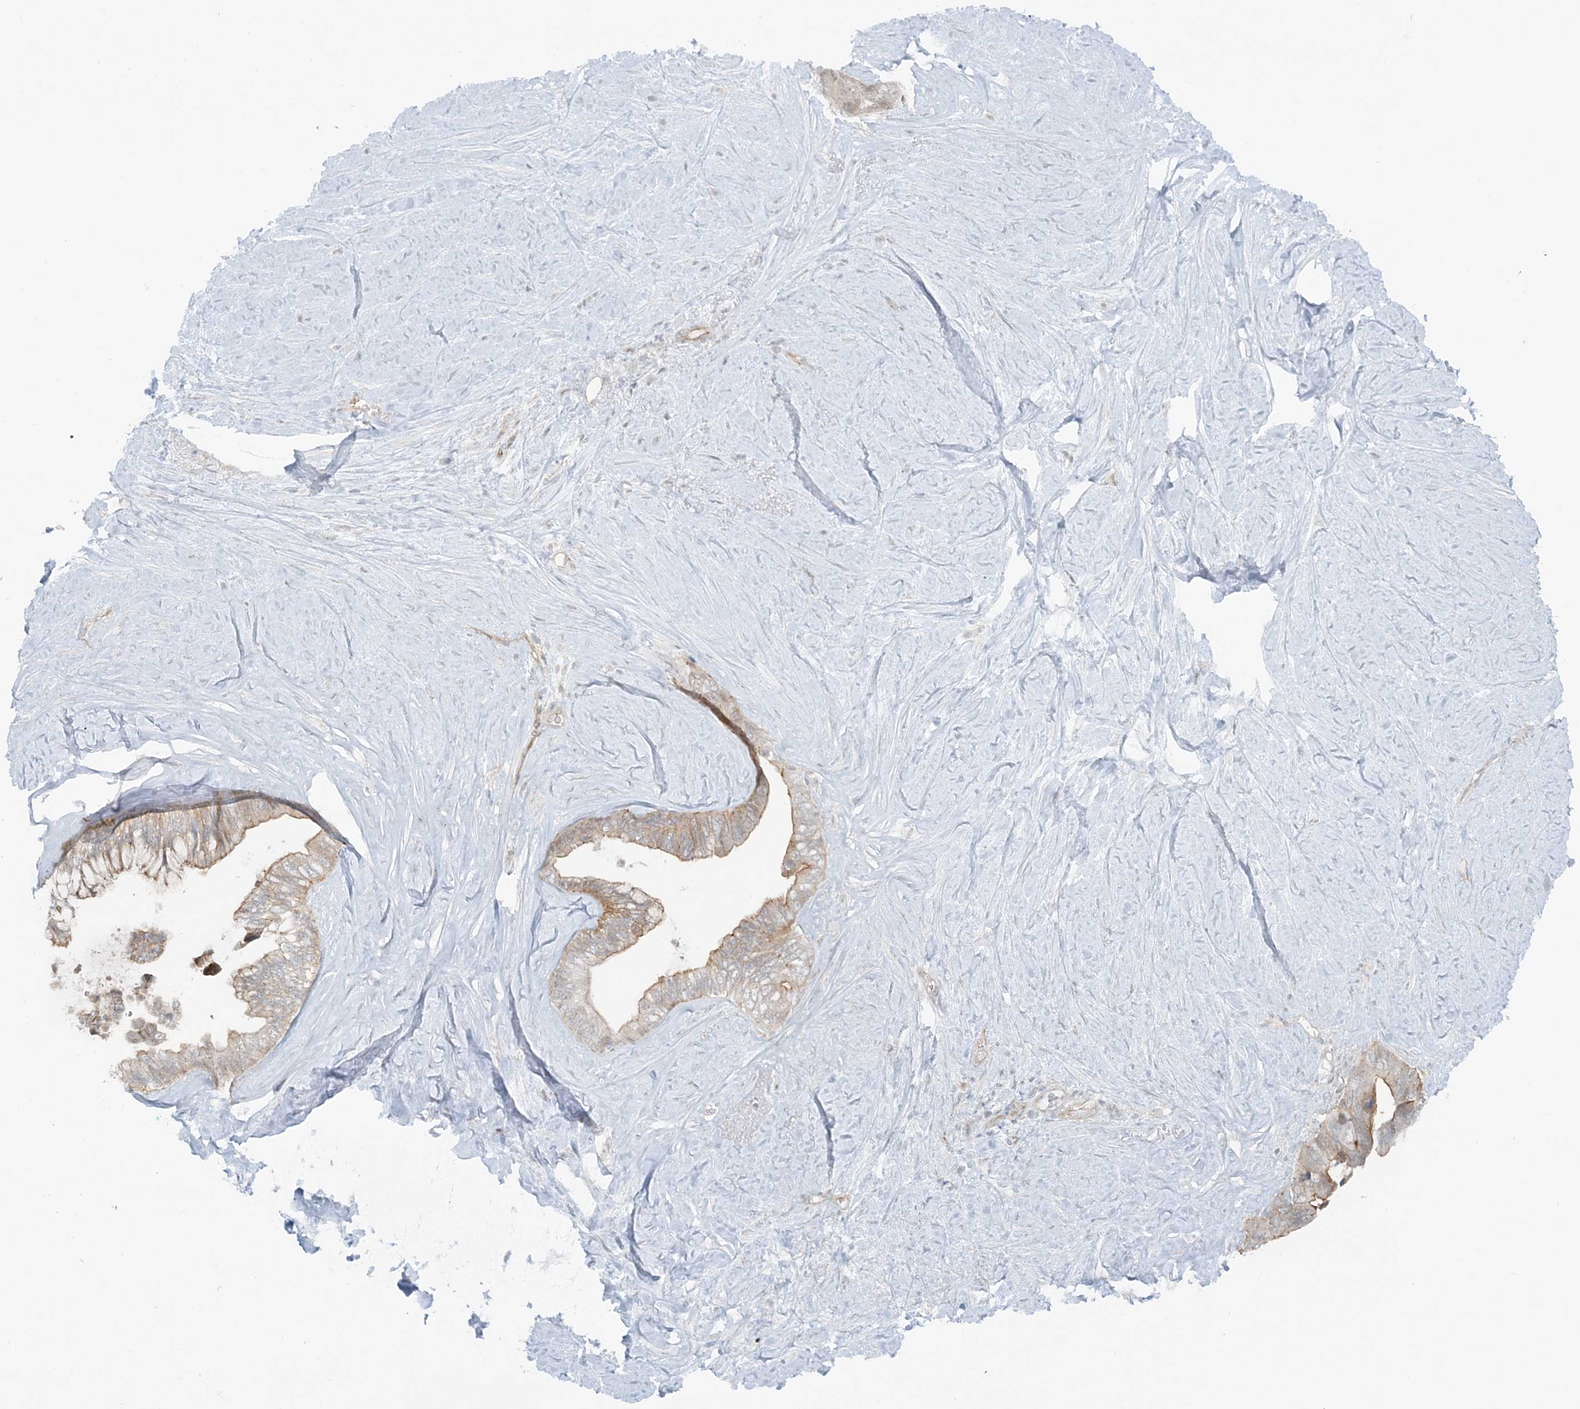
{"staining": {"intensity": "moderate", "quantity": "<25%", "location": "cytoplasmic/membranous"}, "tissue": "pancreatic cancer", "cell_type": "Tumor cells", "image_type": "cancer", "snomed": [{"axis": "morphology", "description": "Adenocarcinoma, NOS"}, {"axis": "topography", "description": "Pancreas"}], "caption": "The image demonstrates a brown stain indicating the presence of a protein in the cytoplasmic/membranous of tumor cells in pancreatic cancer.", "gene": "ATP11A", "patient": {"sex": "female", "age": 72}}